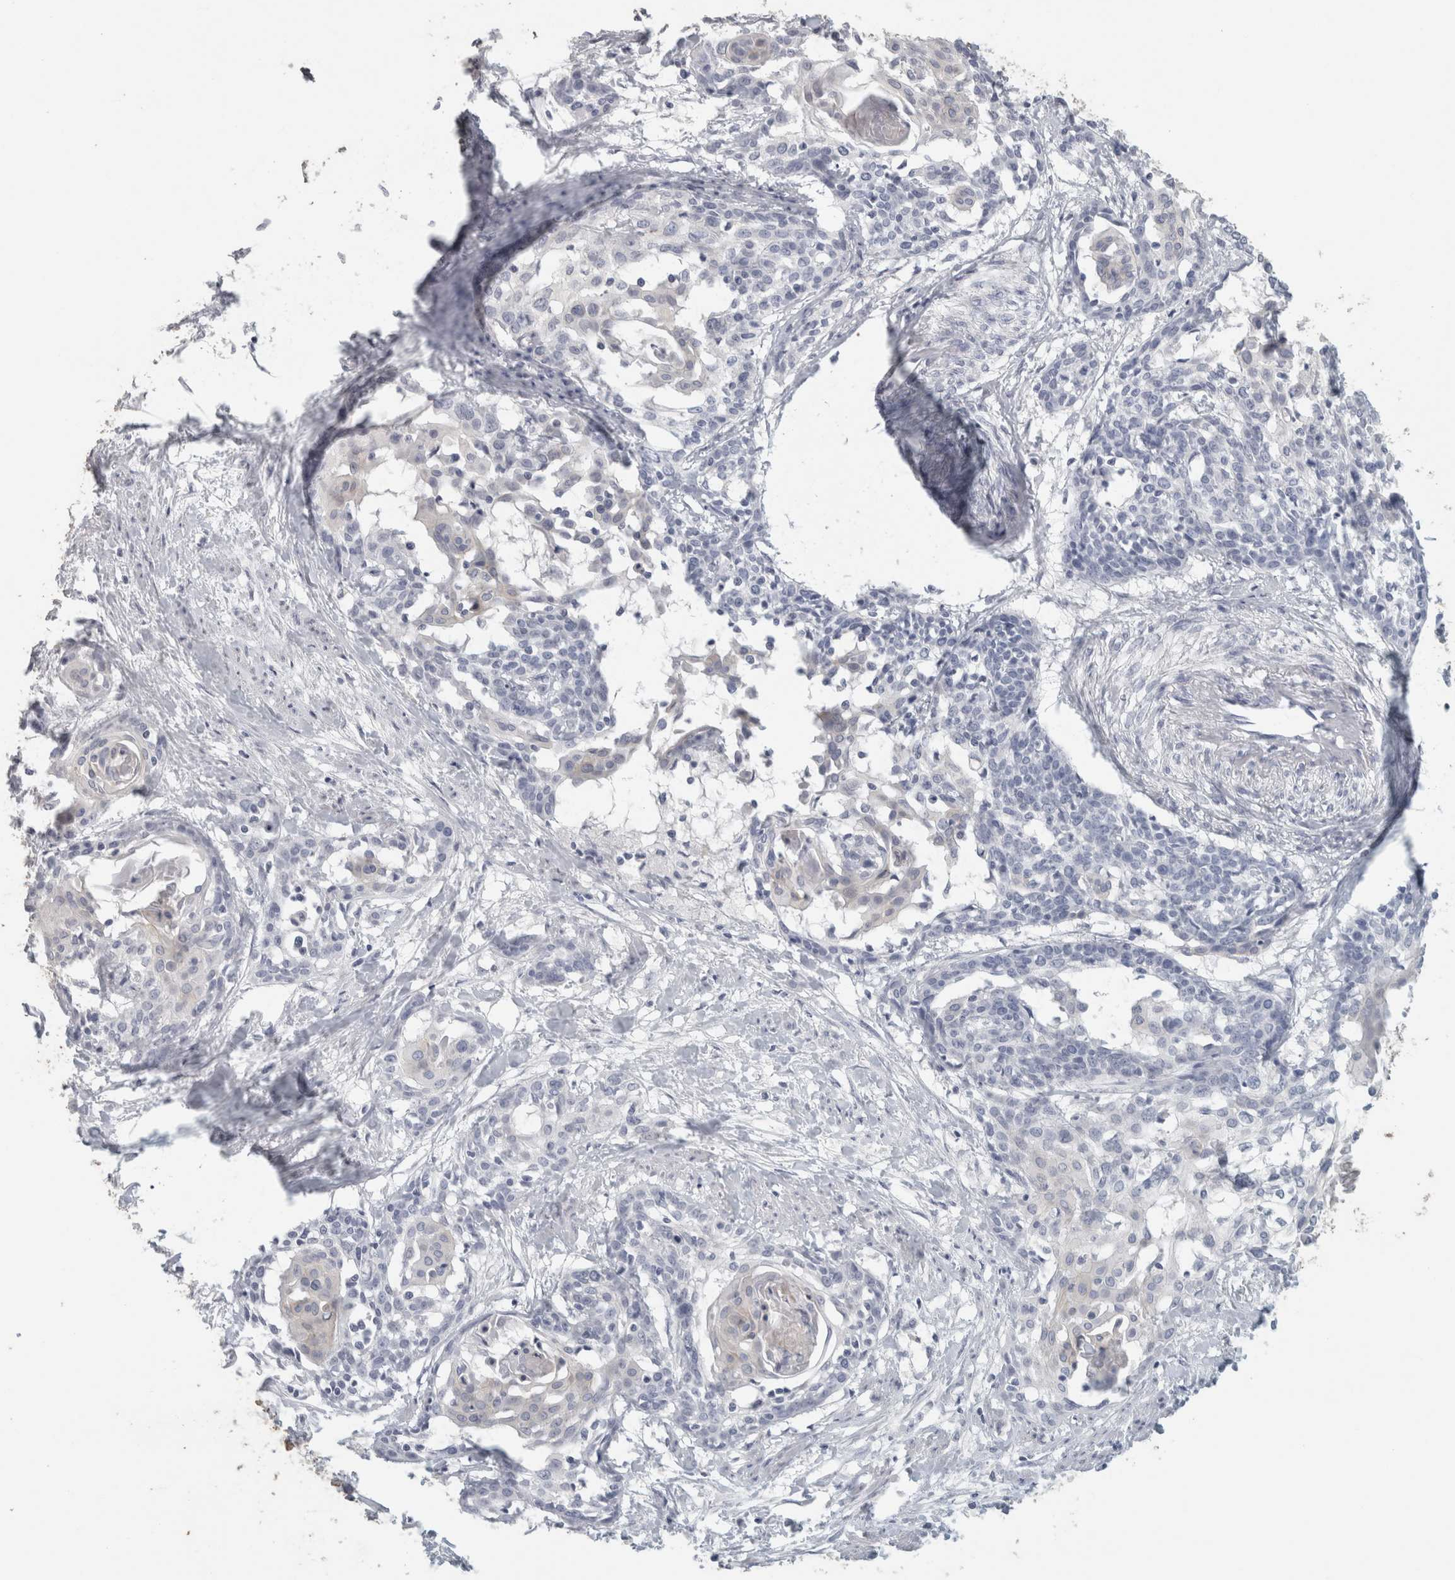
{"staining": {"intensity": "negative", "quantity": "none", "location": "none"}, "tissue": "cervical cancer", "cell_type": "Tumor cells", "image_type": "cancer", "snomed": [{"axis": "morphology", "description": "Squamous cell carcinoma, NOS"}, {"axis": "topography", "description": "Cervix"}], "caption": "This is a micrograph of immunohistochemistry staining of cervical cancer (squamous cell carcinoma), which shows no positivity in tumor cells. The staining was performed using DAB to visualize the protein expression in brown, while the nuclei were stained in blue with hematoxylin (Magnification: 20x).", "gene": "SLC28A3", "patient": {"sex": "female", "age": 57}}